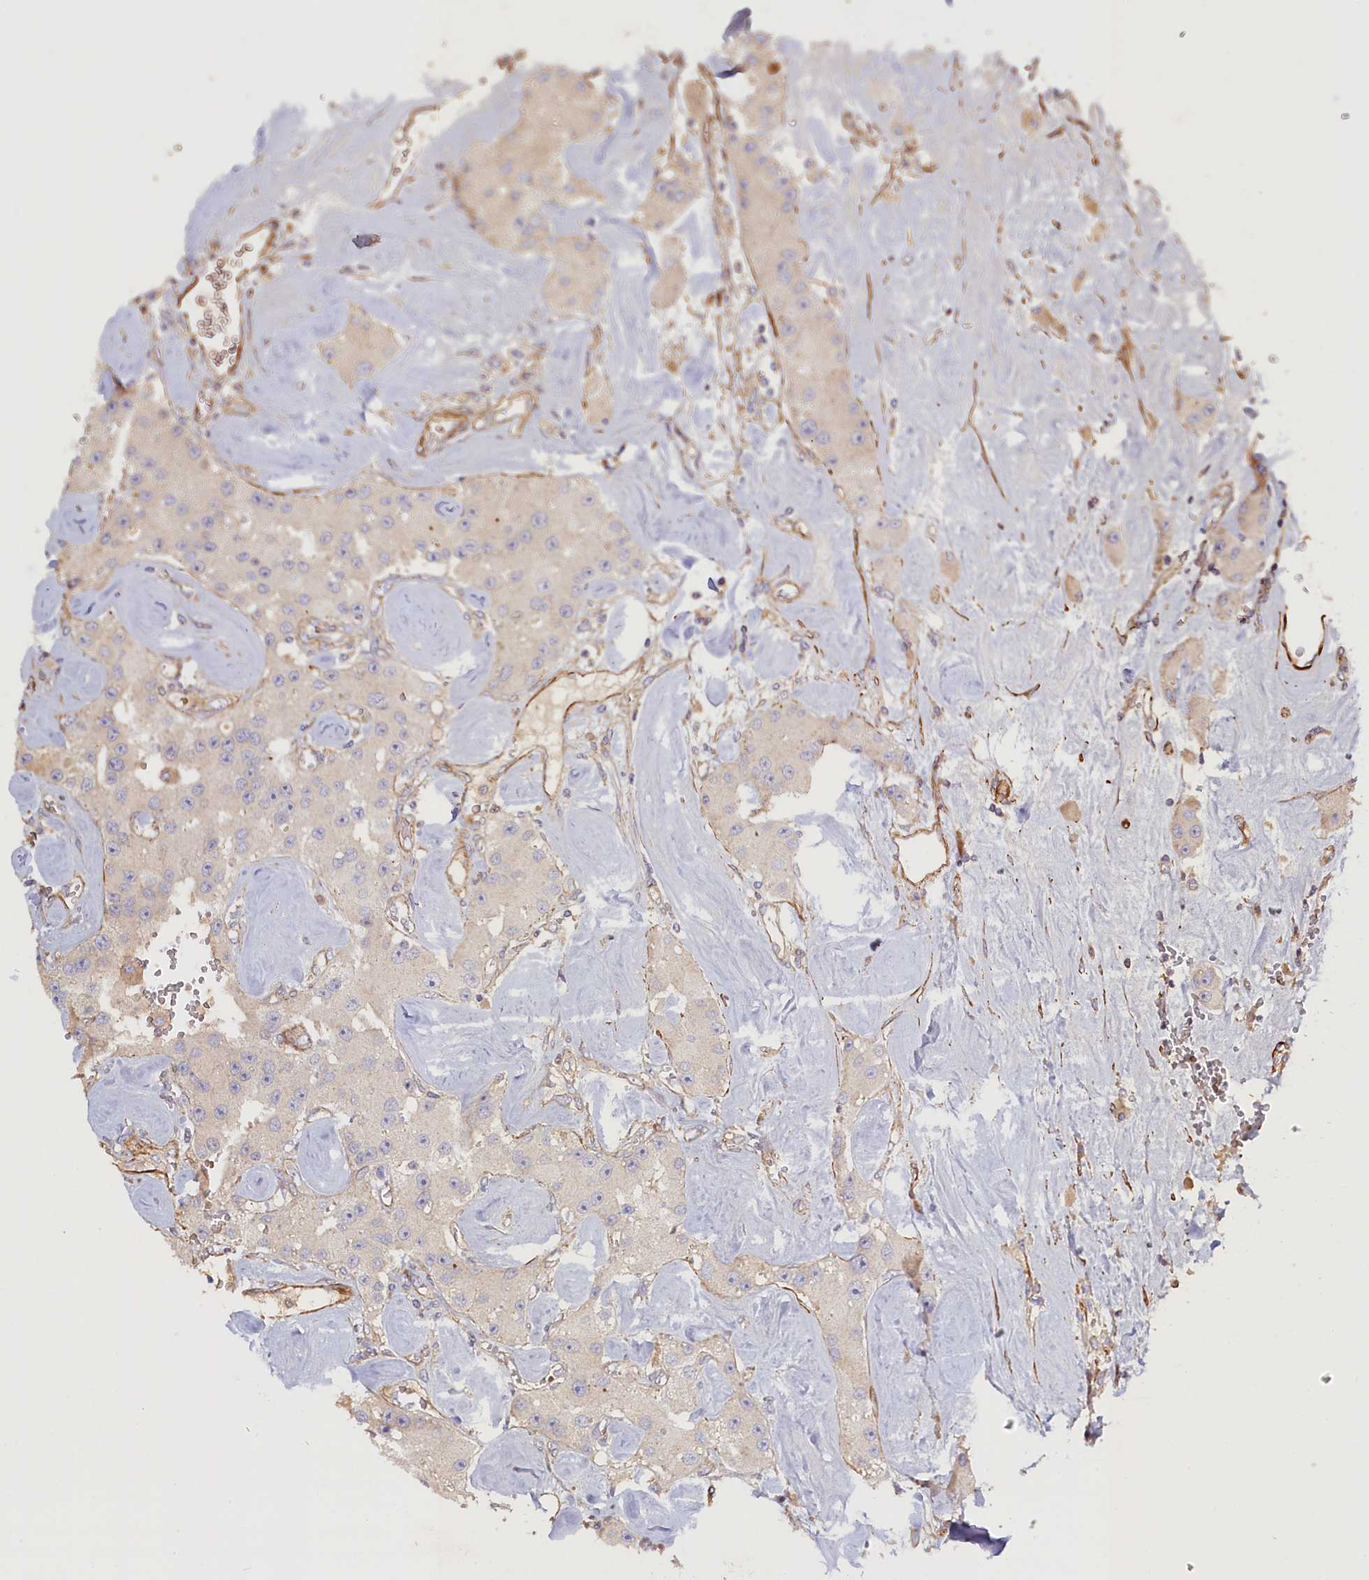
{"staining": {"intensity": "negative", "quantity": "none", "location": "none"}, "tissue": "carcinoid", "cell_type": "Tumor cells", "image_type": "cancer", "snomed": [{"axis": "morphology", "description": "Carcinoid, malignant, NOS"}, {"axis": "topography", "description": "Pancreas"}], "caption": "Immunohistochemistry (IHC) micrograph of neoplastic tissue: carcinoid stained with DAB (3,3'-diaminobenzidine) exhibits no significant protein expression in tumor cells.", "gene": "FUZ", "patient": {"sex": "male", "age": 41}}